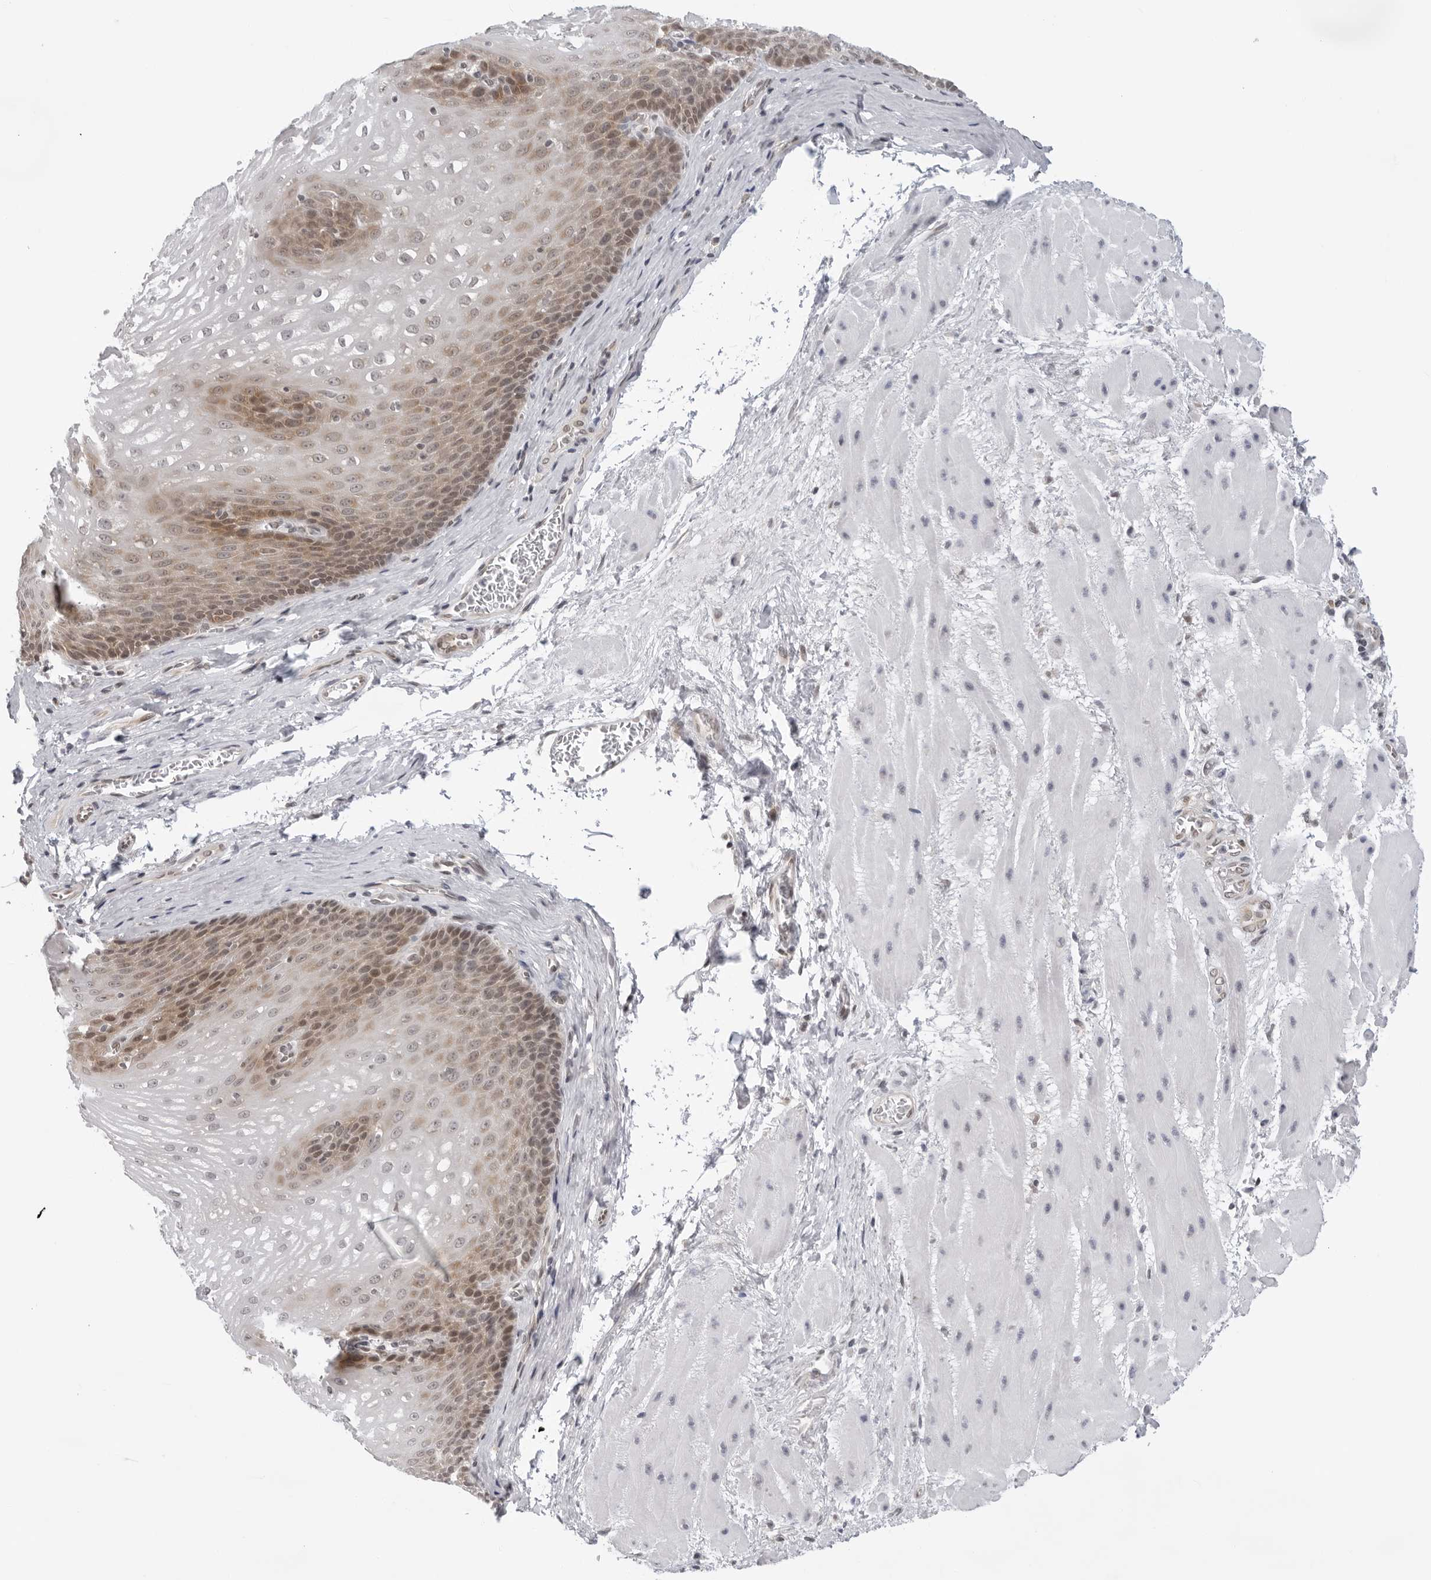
{"staining": {"intensity": "moderate", "quantity": "25%-75%", "location": "cytoplasmic/membranous"}, "tissue": "esophagus", "cell_type": "Squamous epithelial cells", "image_type": "normal", "snomed": [{"axis": "morphology", "description": "Normal tissue, NOS"}, {"axis": "topography", "description": "Esophagus"}], "caption": "Human esophagus stained for a protein (brown) exhibits moderate cytoplasmic/membranous positive positivity in approximately 25%-75% of squamous epithelial cells.", "gene": "CASP7", "patient": {"sex": "male", "age": 48}}